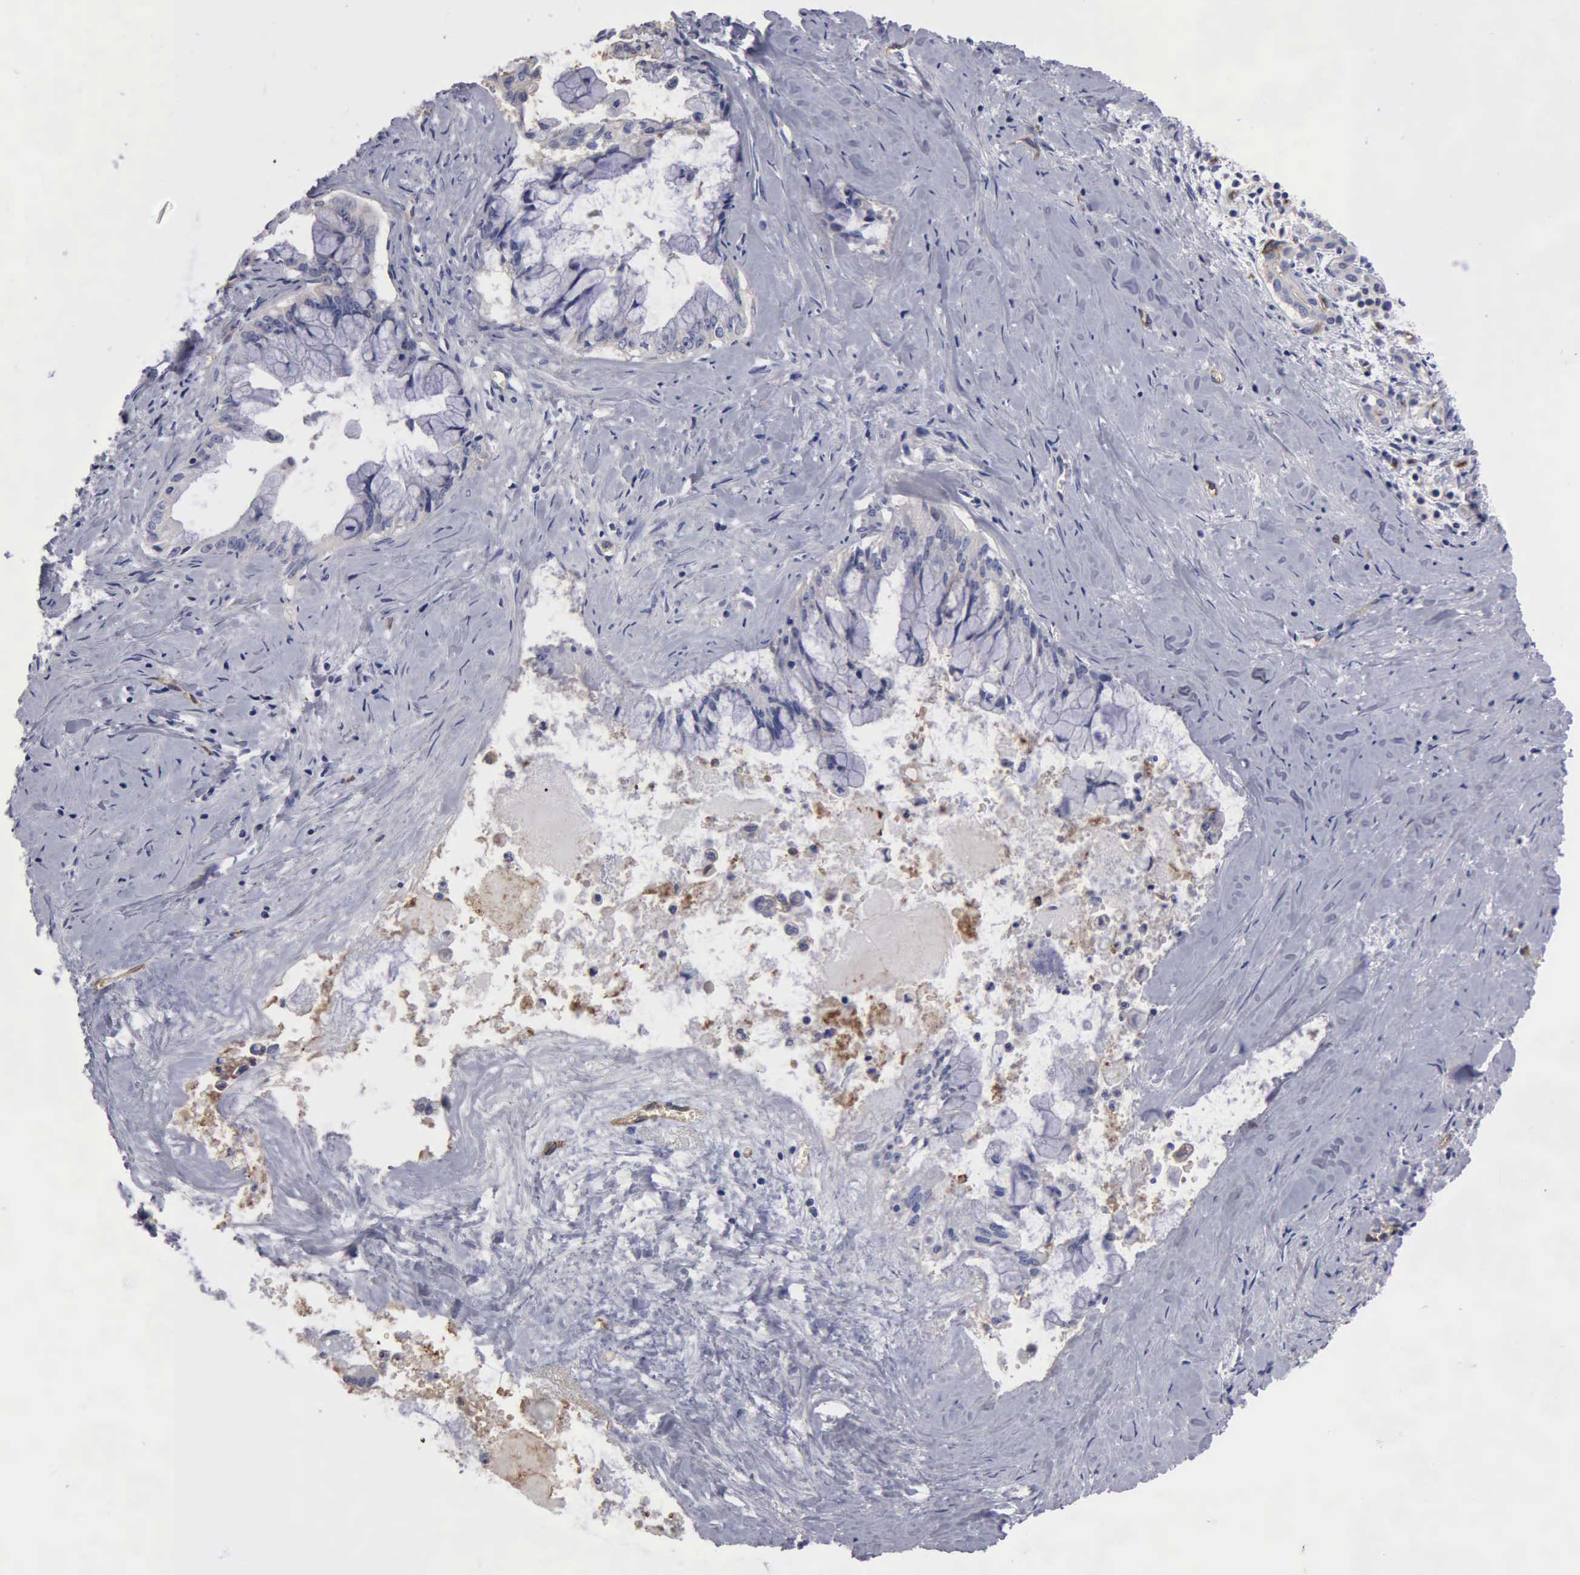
{"staining": {"intensity": "weak", "quantity": "<25%", "location": "cytoplasmic/membranous"}, "tissue": "pancreatic cancer", "cell_type": "Tumor cells", "image_type": "cancer", "snomed": [{"axis": "morphology", "description": "Adenocarcinoma, NOS"}, {"axis": "topography", "description": "Pancreas"}], "caption": "IHC micrograph of pancreatic cancer stained for a protein (brown), which exhibits no positivity in tumor cells.", "gene": "RDX", "patient": {"sex": "male", "age": 59}}